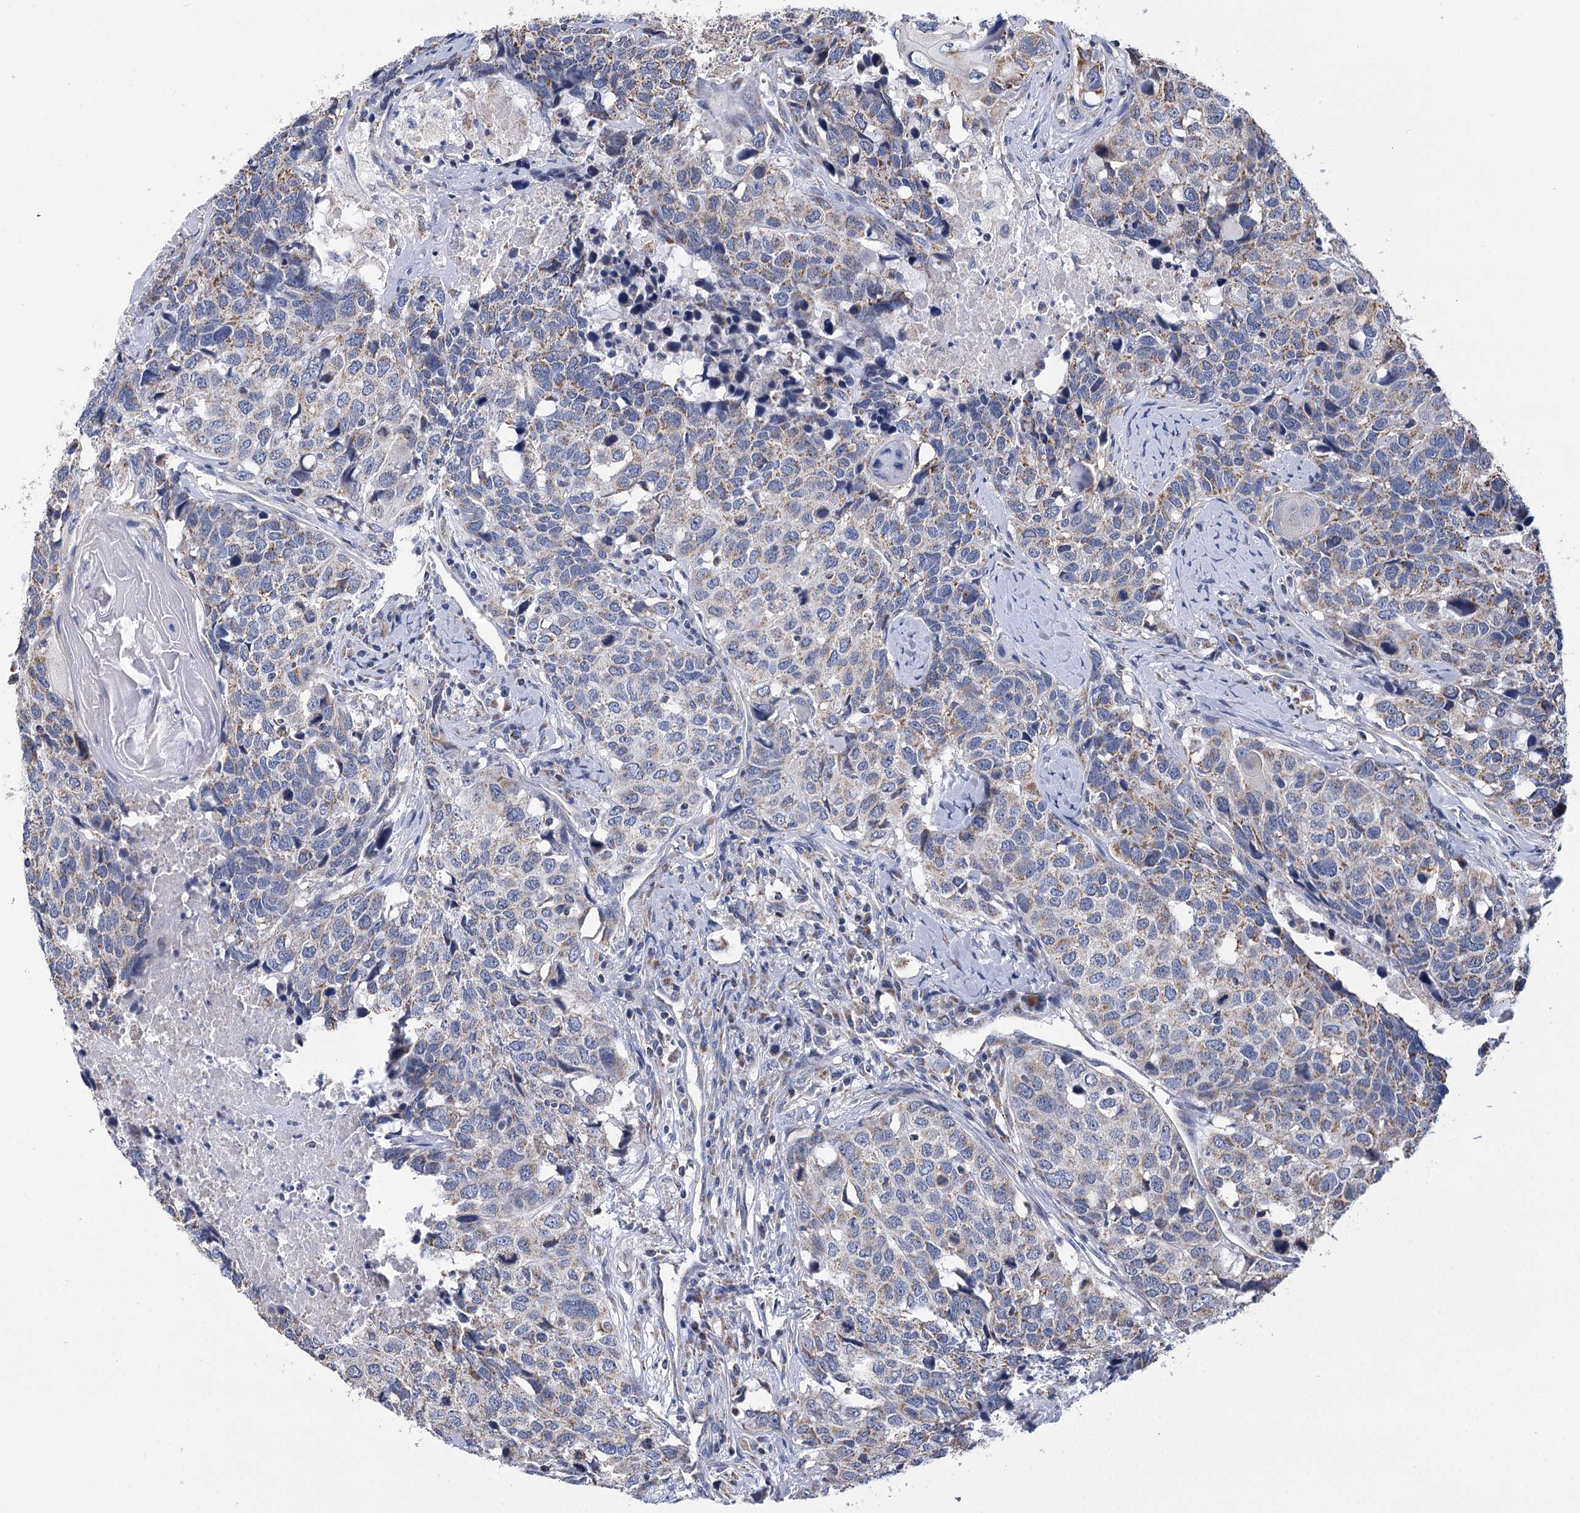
{"staining": {"intensity": "weak", "quantity": "25%-75%", "location": "cytoplasmic/membranous"}, "tissue": "head and neck cancer", "cell_type": "Tumor cells", "image_type": "cancer", "snomed": [{"axis": "morphology", "description": "Squamous cell carcinoma, NOS"}, {"axis": "topography", "description": "Head-Neck"}], "caption": "Immunohistochemical staining of head and neck cancer demonstrates low levels of weak cytoplasmic/membranous protein expression in approximately 25%-75% of tumor cells. (DAB = brown stain, brightfield microscopy at high magnification).", "gene": "CCDC73", "patient": {"sex": "male", "age": 66}}